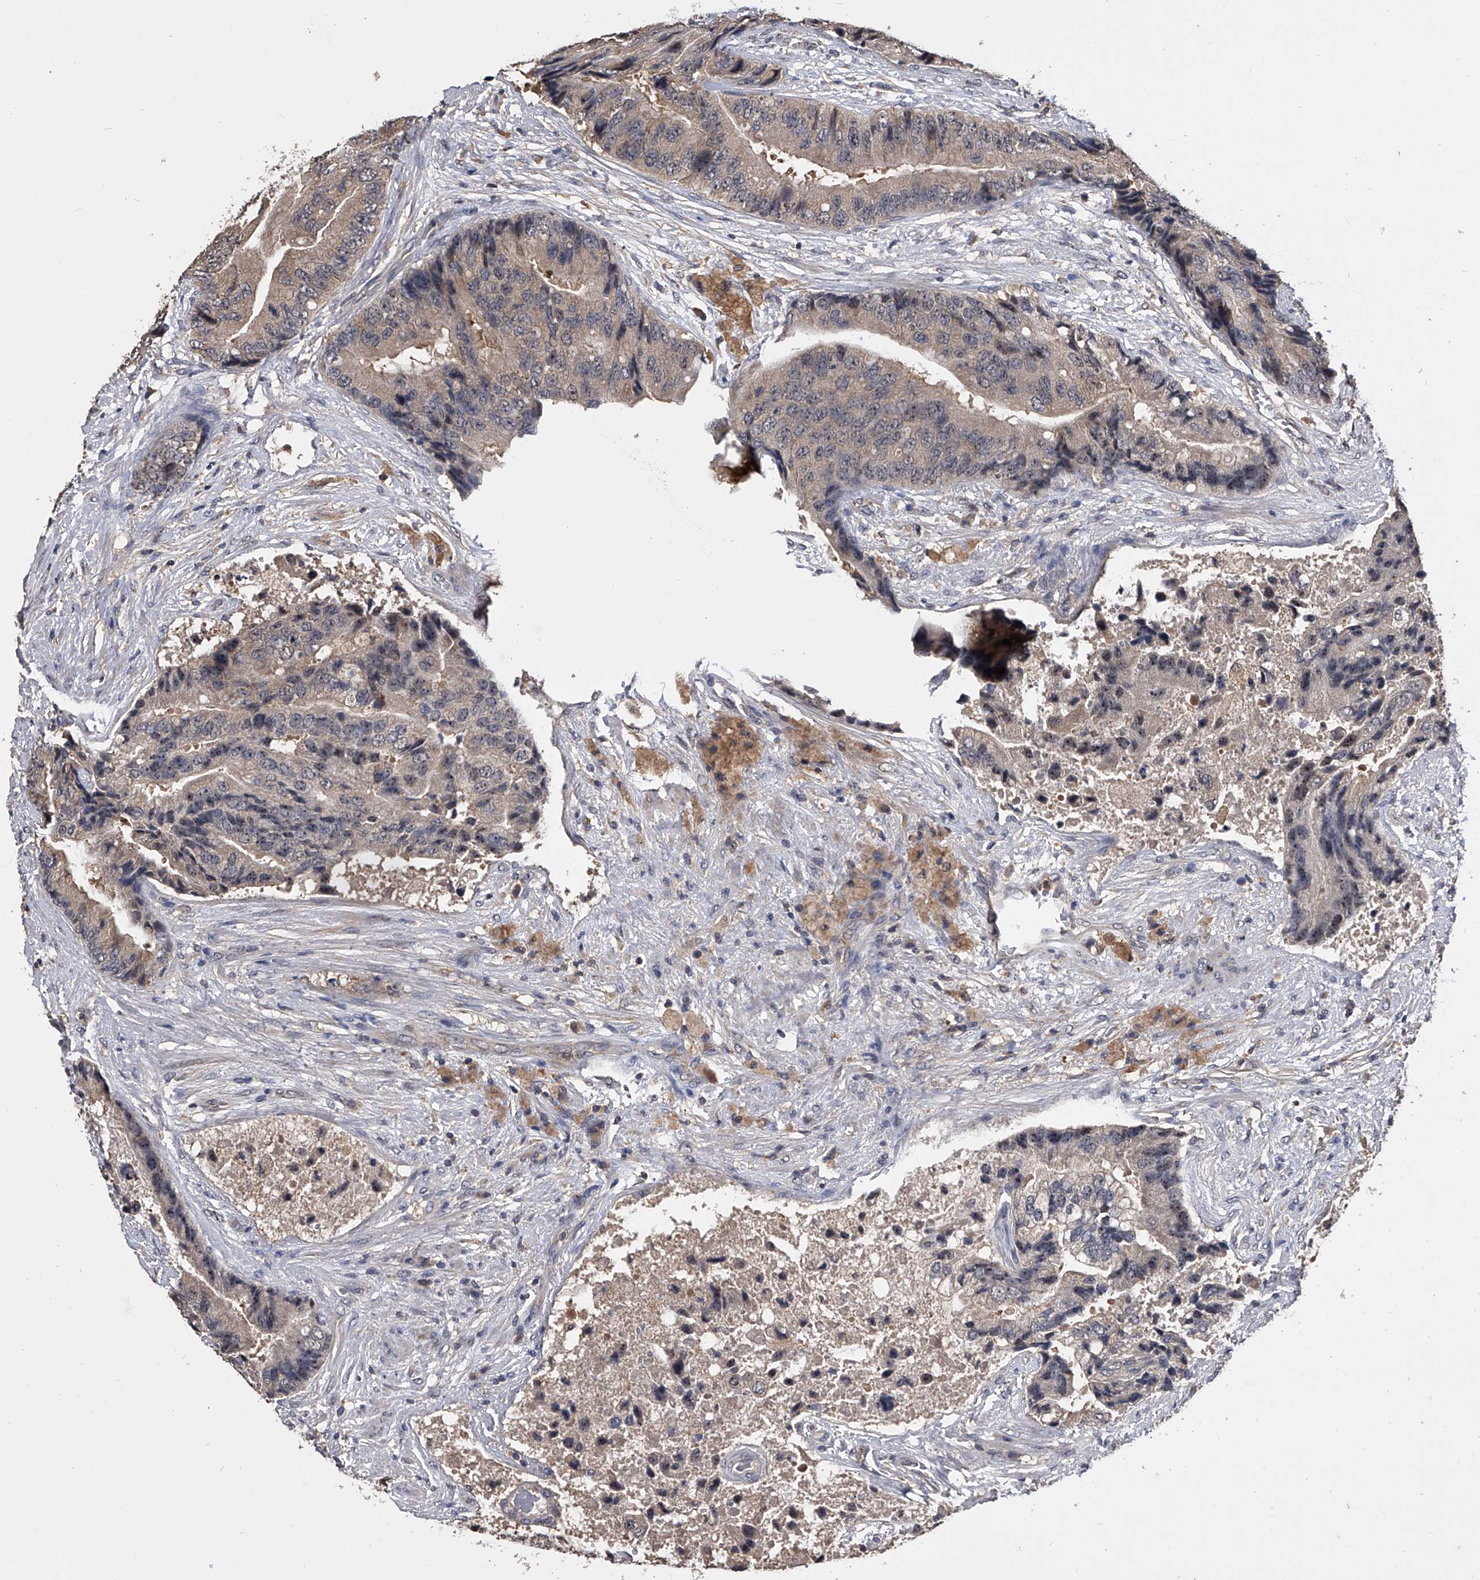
{"staining": {"intensity": "weak", "quantity": "25%-75%", "location": "cytoplasmic/membranous"}, "tissue": "prostate cancer", "cell_type": "Tumor cells", "image_type": "cancer", "snomed": [{"axis": "morphology", "description": "Adenocarcinoma, High grade"}, {"axis": "topography", "description": "Prostate"}], "caption": "Prostate cancer (high-grade adenocarcinoma) was stained to show a protein in brown. There is low levels of weak cytoplasmic/membranous staining in about 25%-75% of tumor cells.", "gene": "EFCAB7", "patient": {"sex": "male", "age": 70}}